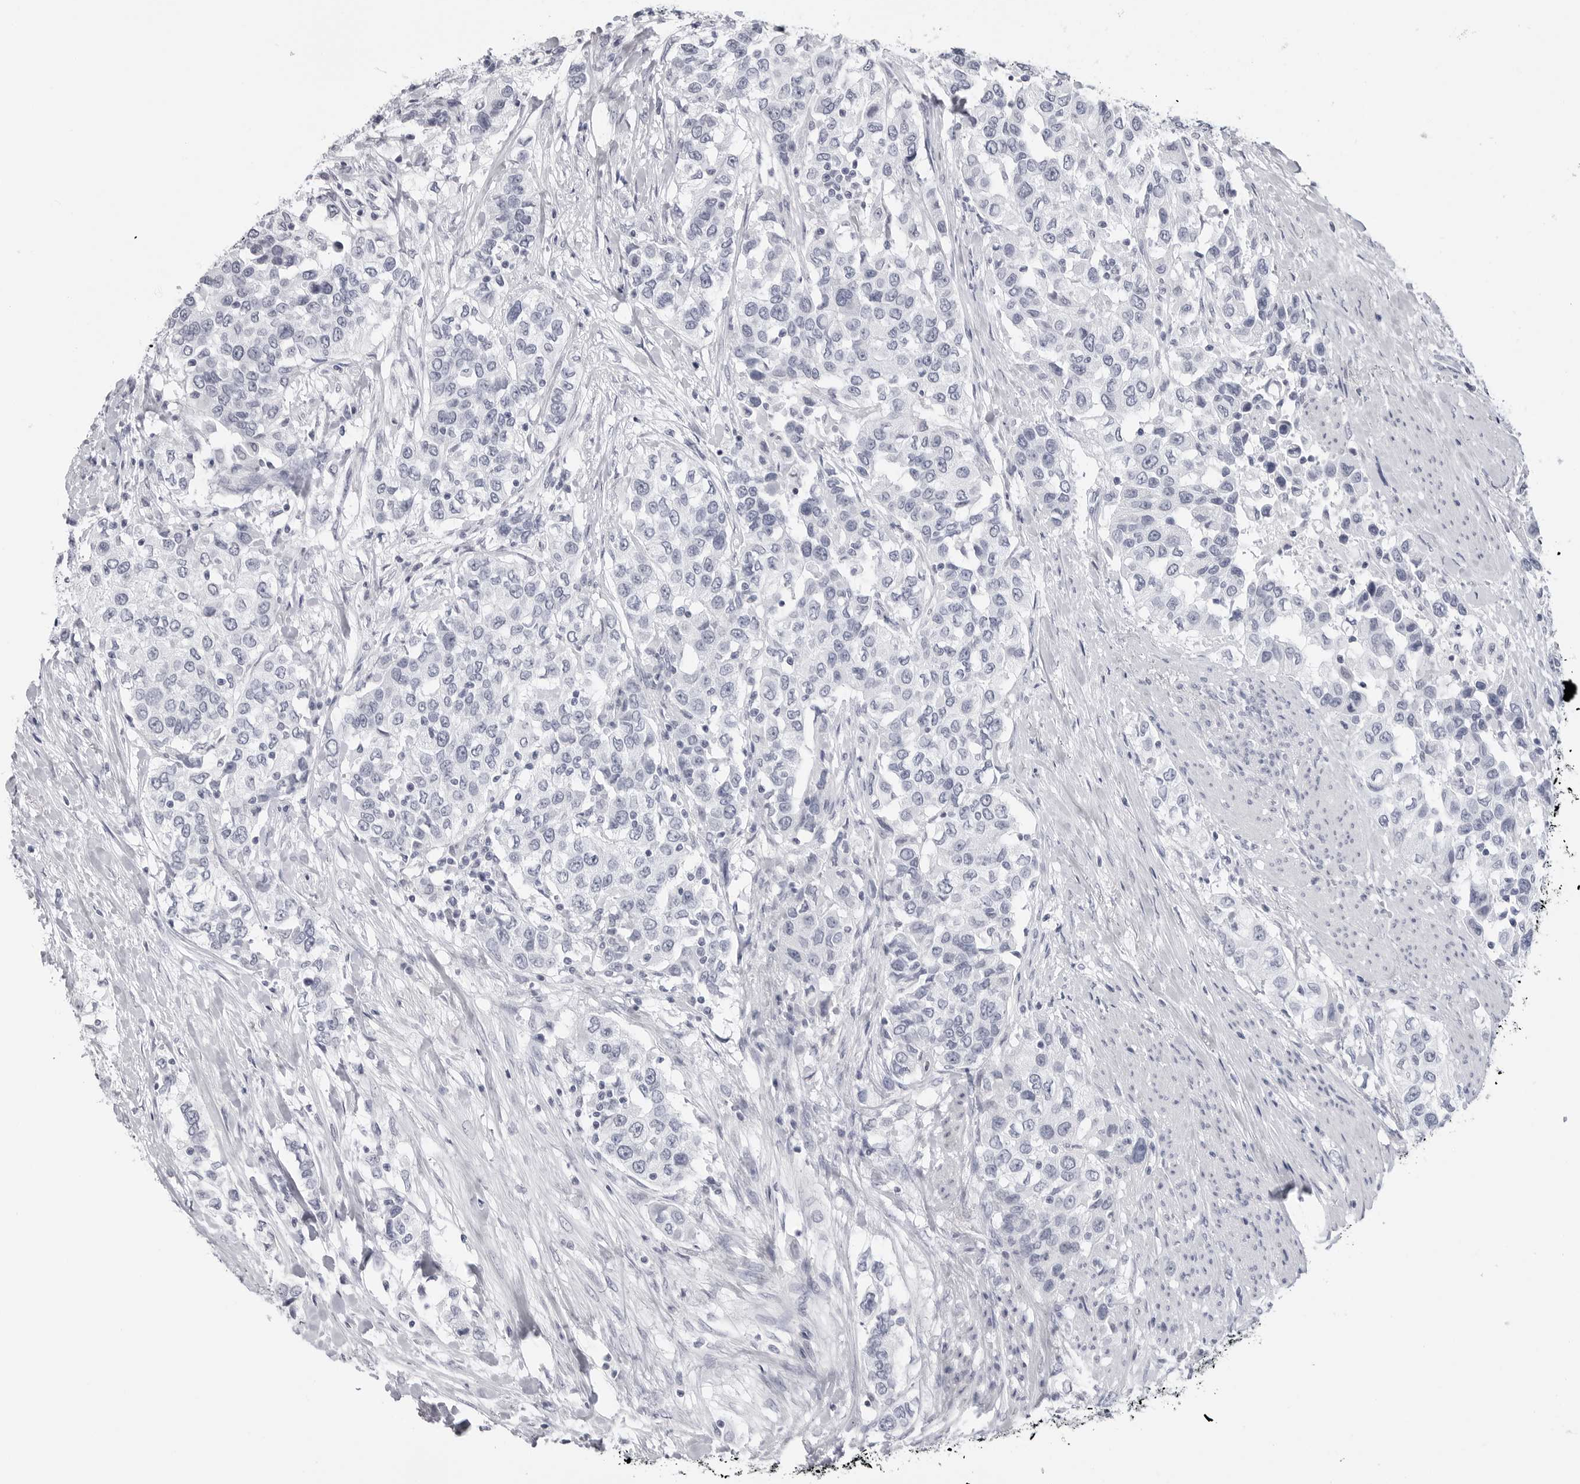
{"staining": {"intensity": "negative", "quantity": "none", "location": "none"}, "tissue": "urothelial cancer", "cell_type": "Tumor cells", "image_type": "cancer", "snomed": [{"axis": "morphology", "description": "Urothelial carcinoma, High grade"}, {"axis": "topography", "description": "Urinary bladder"}], "caption": "Immunohistochemical staining of human high-grade urothelial carcinoma demonstrates no significant staining in tumor cells.", "gene": "PGA3", "patient": {"sex": "female", "age": 80}}